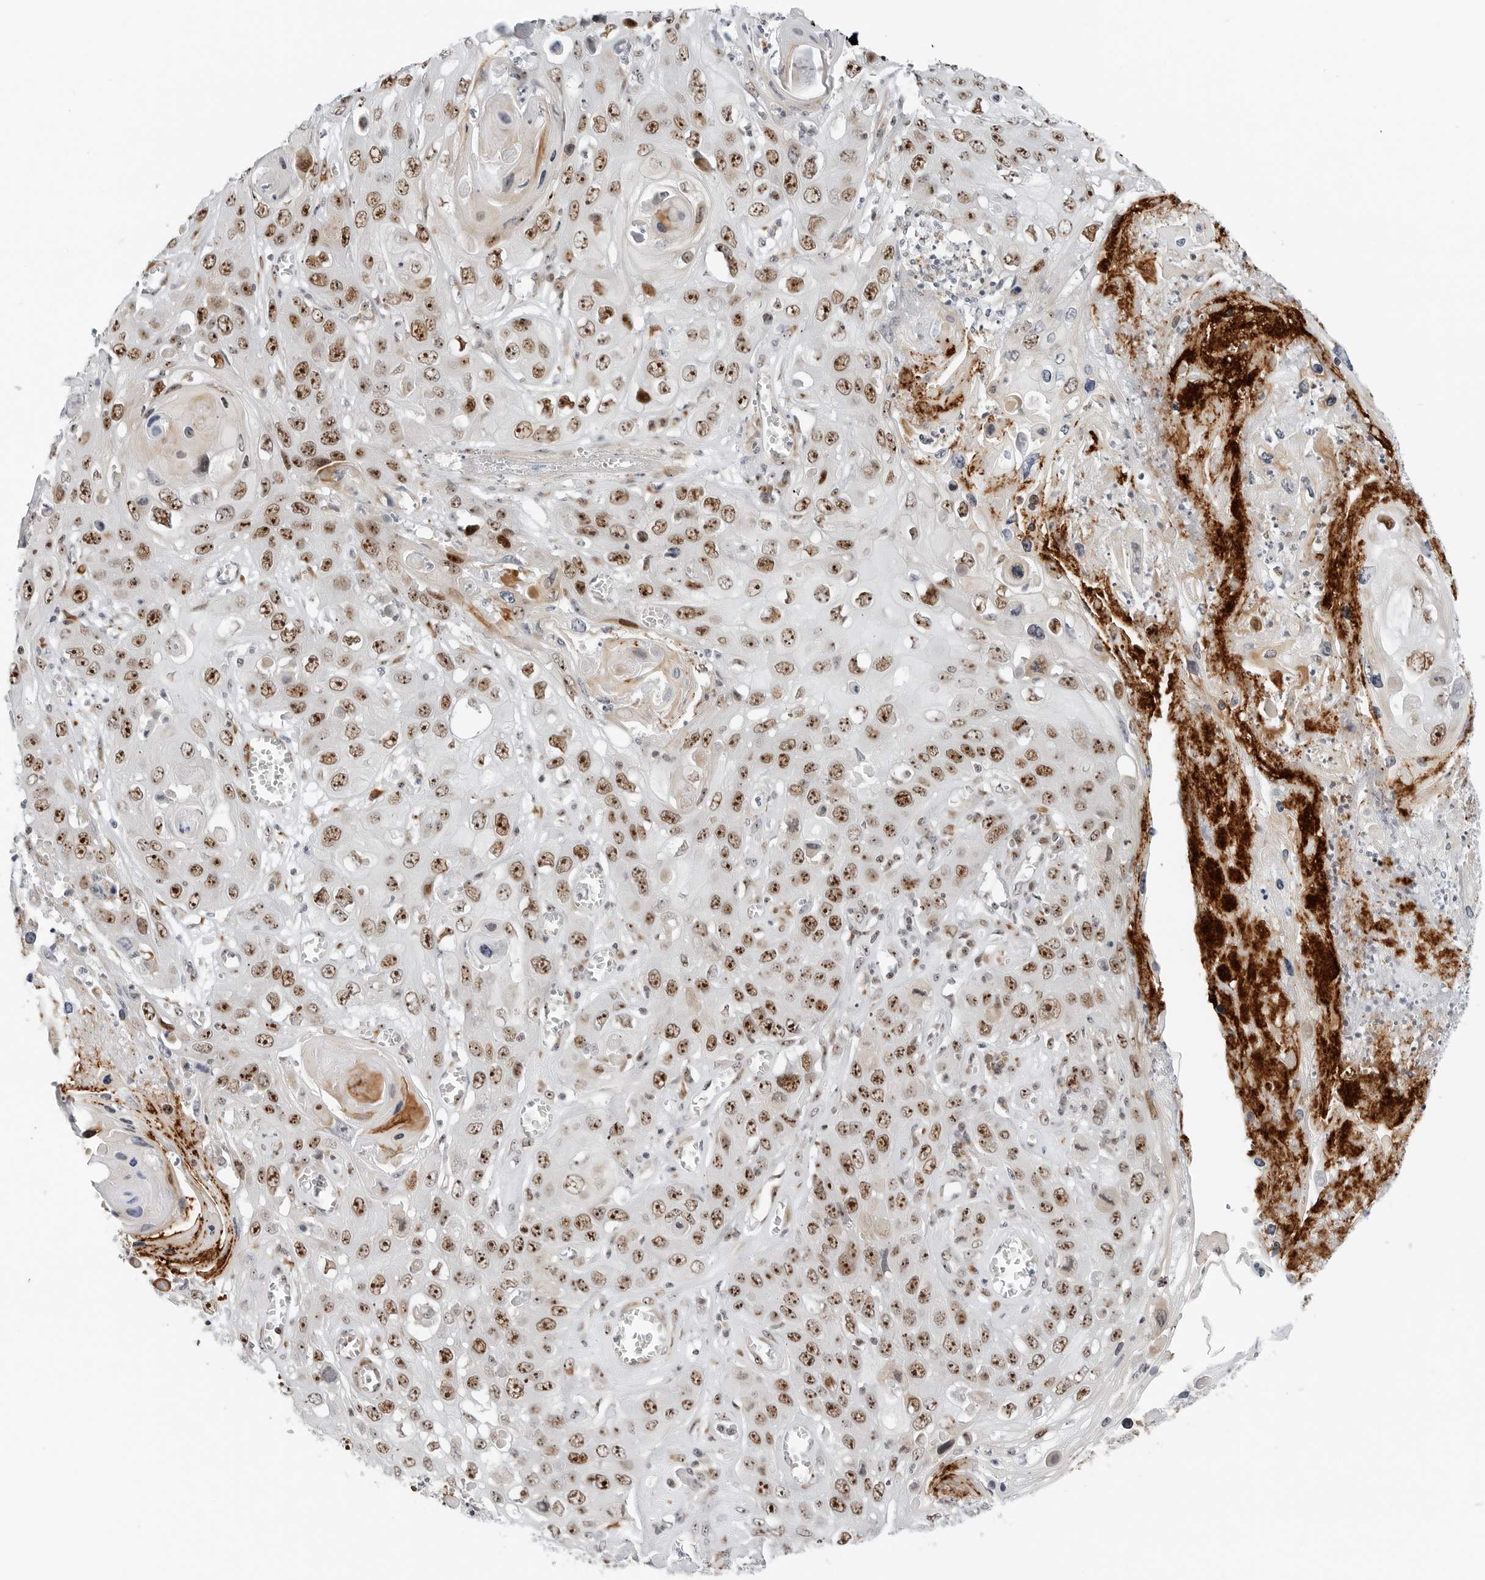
{"staining": {"intensity": "strong", "quantity": "25%-75%", "location": "cytoplasmic/membranous,nuclear"}, "tissue": "skin cancer", "cell_type": "Tumor cells", "image_type": "cancer", "snomed": [{"axis": "morphology", "description": "Squamous cell carcinoma, NOS"}, {"axis": "topography", "description": "Skin"}], "caption": "A brown stain highlights strong cytoplasmic/membranous and nuclear positivity of a protein in skin squamous cell carcinoma tumor cells.", "gene": "RIMKLA", "patient": {"sex": "male", "age": 55}}